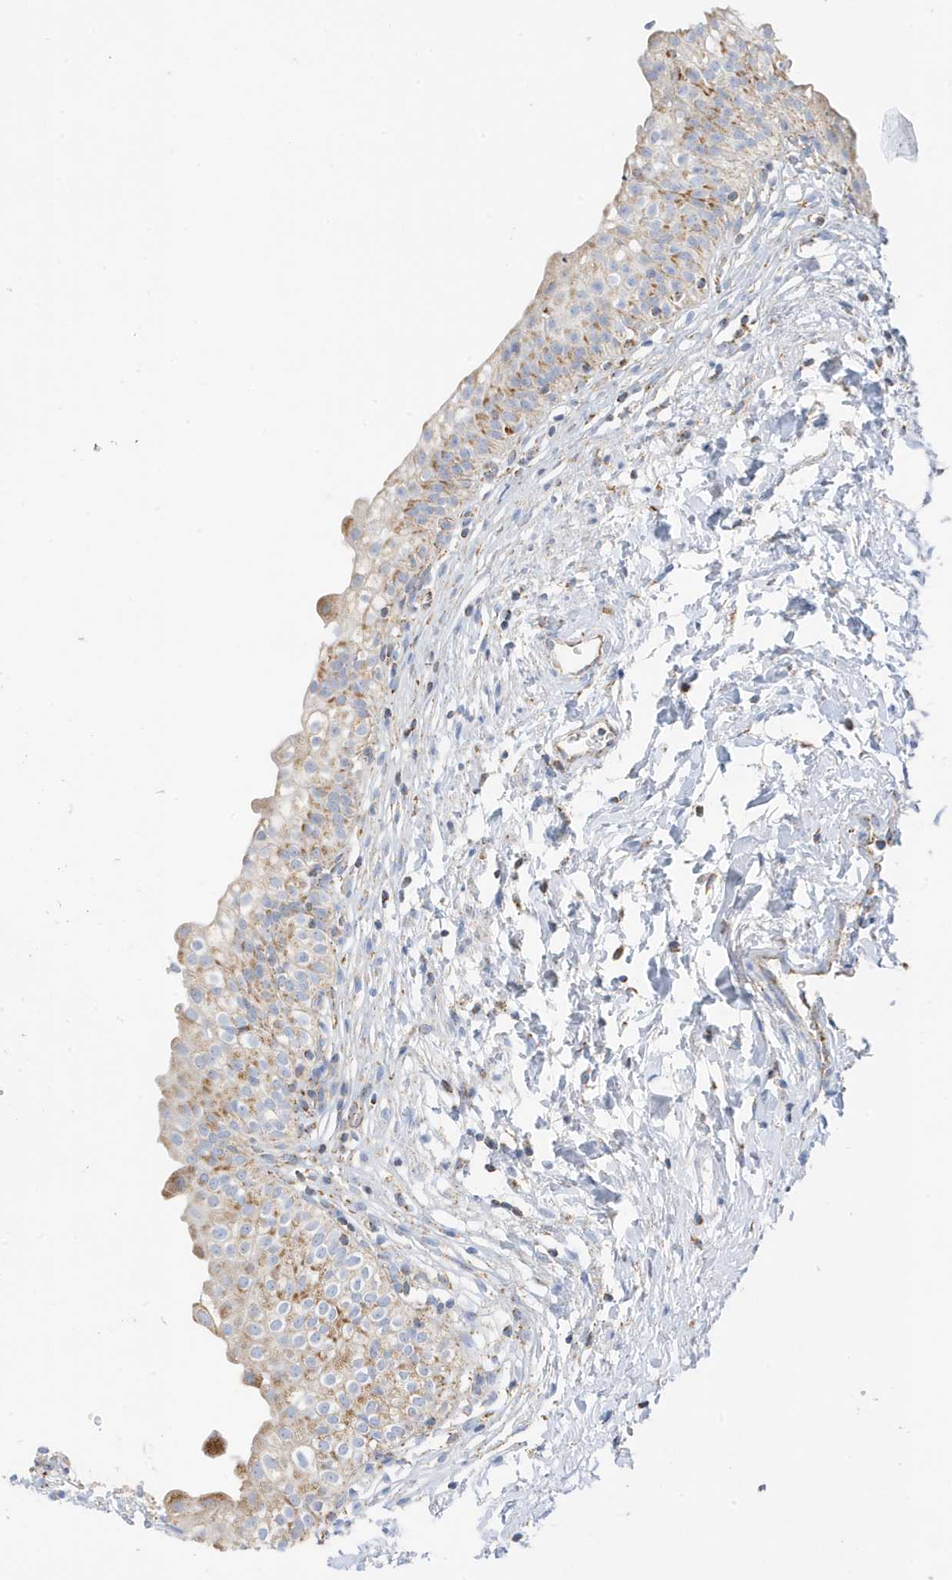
{"staining": {"intensity": "moderate", "quantity": "25%-75%", "location": "cytoplasmic/membranous"}, "tissue": "urinary bladder", "cell_type": "Urothelial cells", "image_type": "normal", "snomed": [{"axis": "morphology", "description": "Normal tissue, NOS"}, {"axis": "topography", "description": "Urinary bladder"}], "caption": "Approximately 25%-75% of urothelial cells in benign human urinary bladder show moderate cytoplasmic/membranous protein positivity as visualized by brown immunohistochemical staining.", "gene": "CAPN13", "patient": {"sex": "male", "age": 55}}